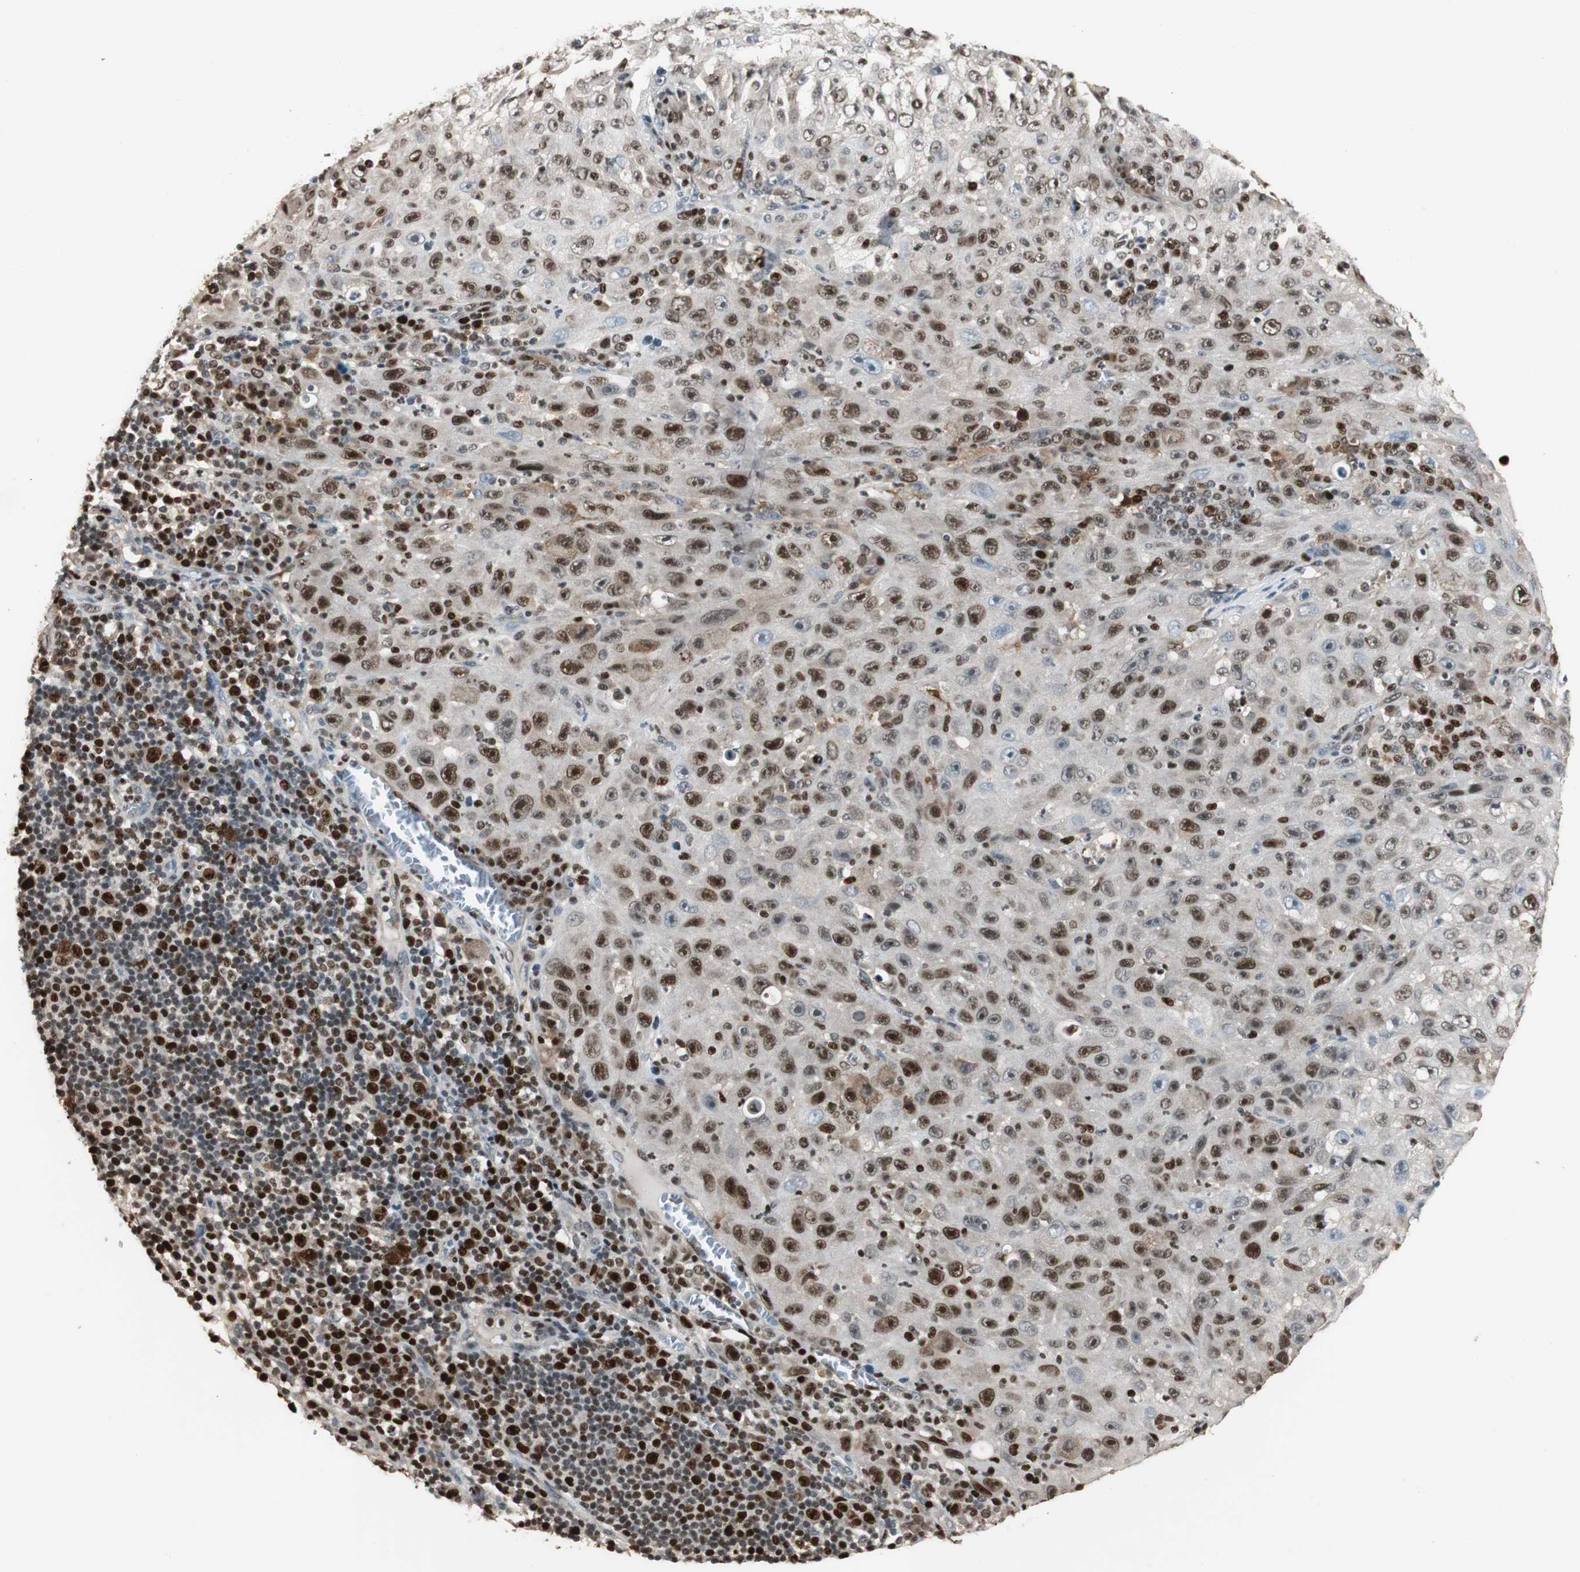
{"staining": {"intensity": "strong", "quantity": "25%-75%", "location": "nuclear"}, "tissue": "skin cancer", "cell_type": "Tumor cells", "image_type": "cancer", "snomed": [{"axis": "morphology", "description": "Squamous cell carcinoma, NOS"}, {"axis": "topography", "description": "Skin"}], "caption": "Skin cancer (squamous cell carcinoma) tissue exhibits strong nuclear staining in about 25%-75% of tumor cells Nuclei are stained in blue.", "gene": "FEN1", "patient": {"sex": "male", "age": 75}}